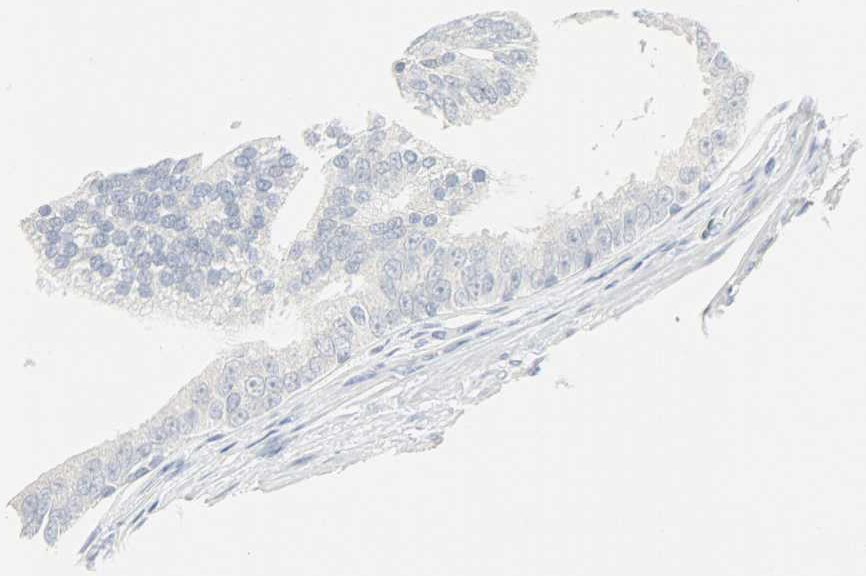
{"staining": {"intensity": "negative", "quantity": "none", "location": "none"}, "tissue": "prostate cancer", "cell_type": "Tumor cells", "image_type": "cancer", "snomed": [{"axis": "morphology", "description": "Adenocarcinoma, Low grade"}, {"axis": "topography", "description": "Prostate"}], "caption": "The photomicrograph reveals no staining of tumor cells in prostate low-grade adenocarcinoma. (DAB (3,3'-diaminobenzidine) IHC, high magnification).", "gene": "HELLS", "patient": {"sex": "male", "age": 58}}